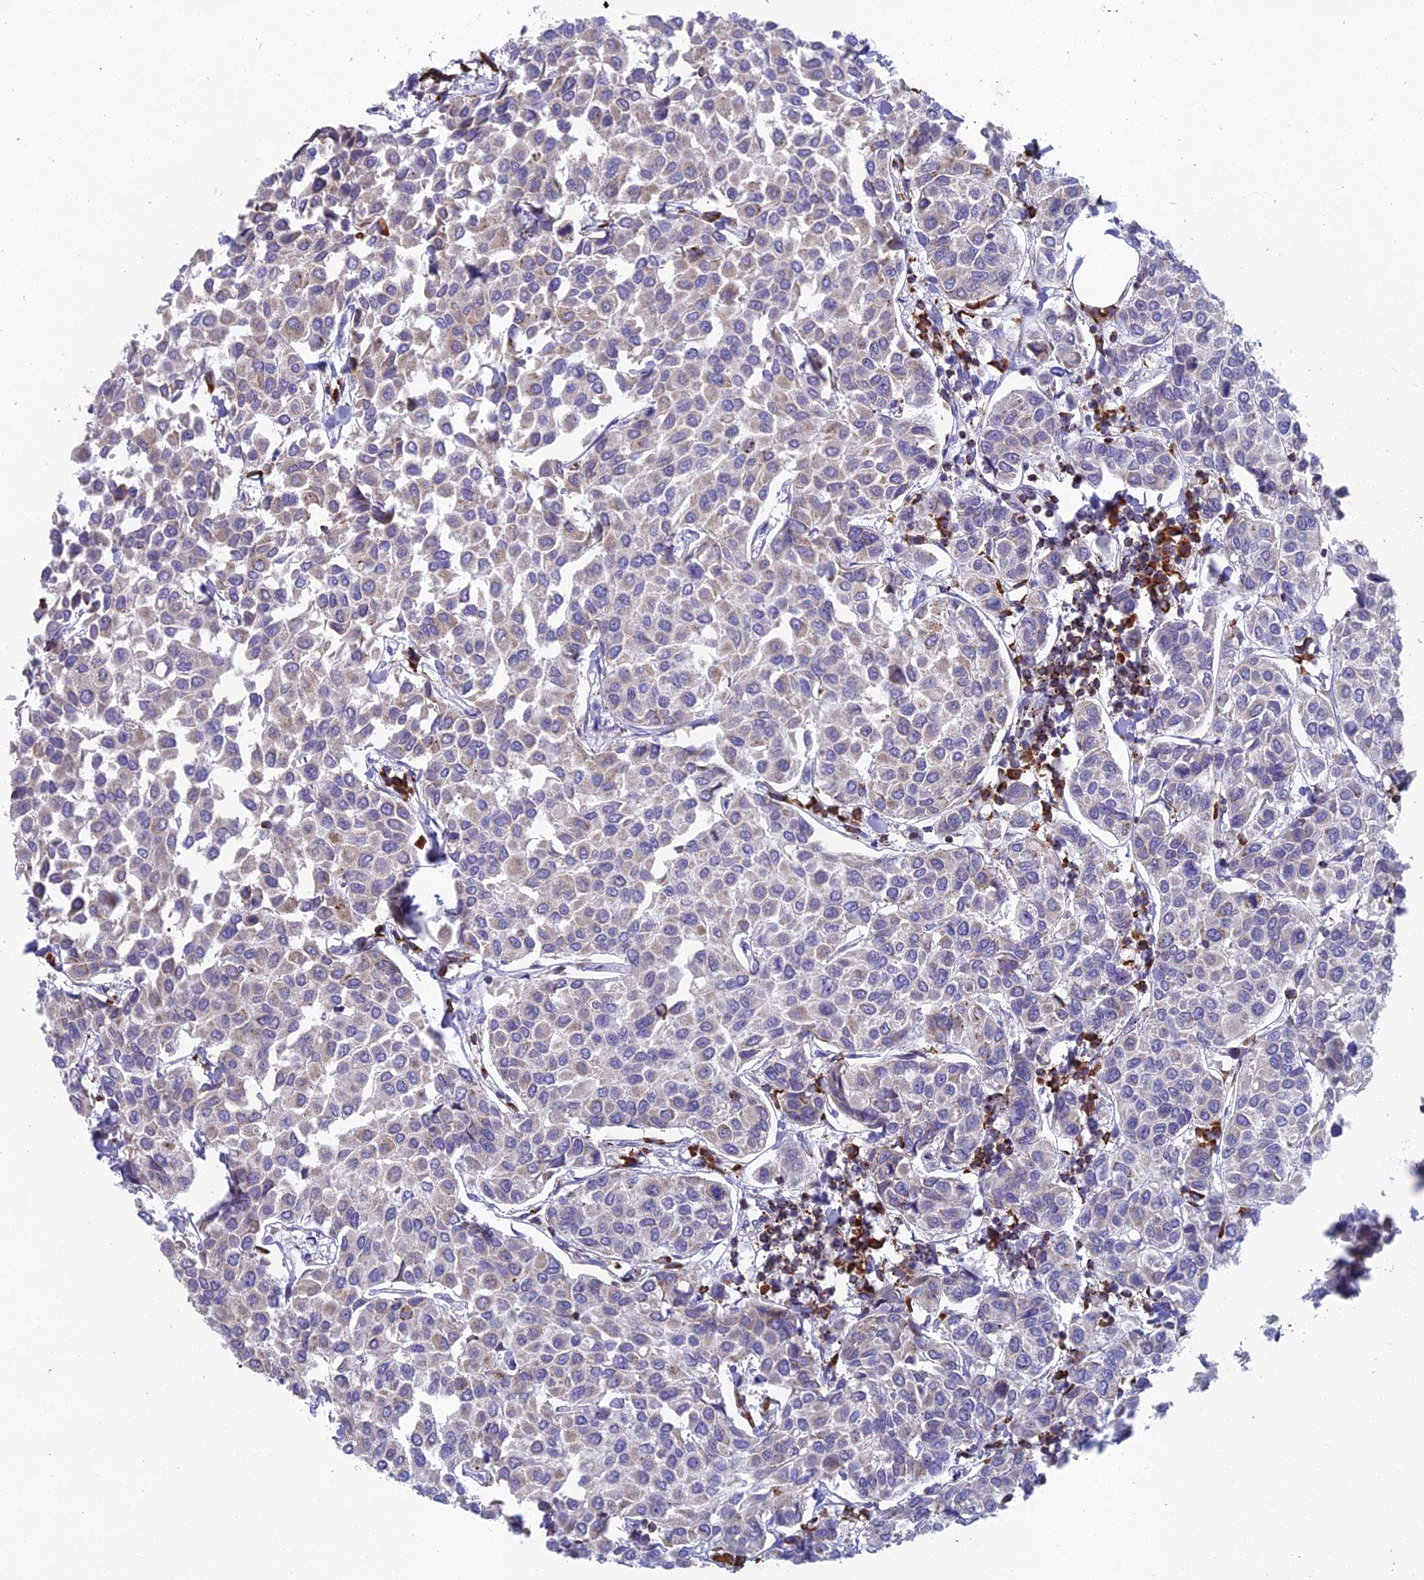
{"staining": {"intensity": "weak", "quantity": "<25%", "location": "cytoplasmic/membranous"}, "tissue": "breast cancer", "cell_type": "Tumor cells", "image_type": "cancer", "snomed": [{"axis": "morphology", "description": "Duct carcinoma"}, {"axis": "topography", "description": "Breast"}], "caption": "DAB immunohistochemical staining of human breast cancer shows no significant expression in tumor cells.", "gene": "ABI3BP", "patient": {"sex": "female", "age": 55}}